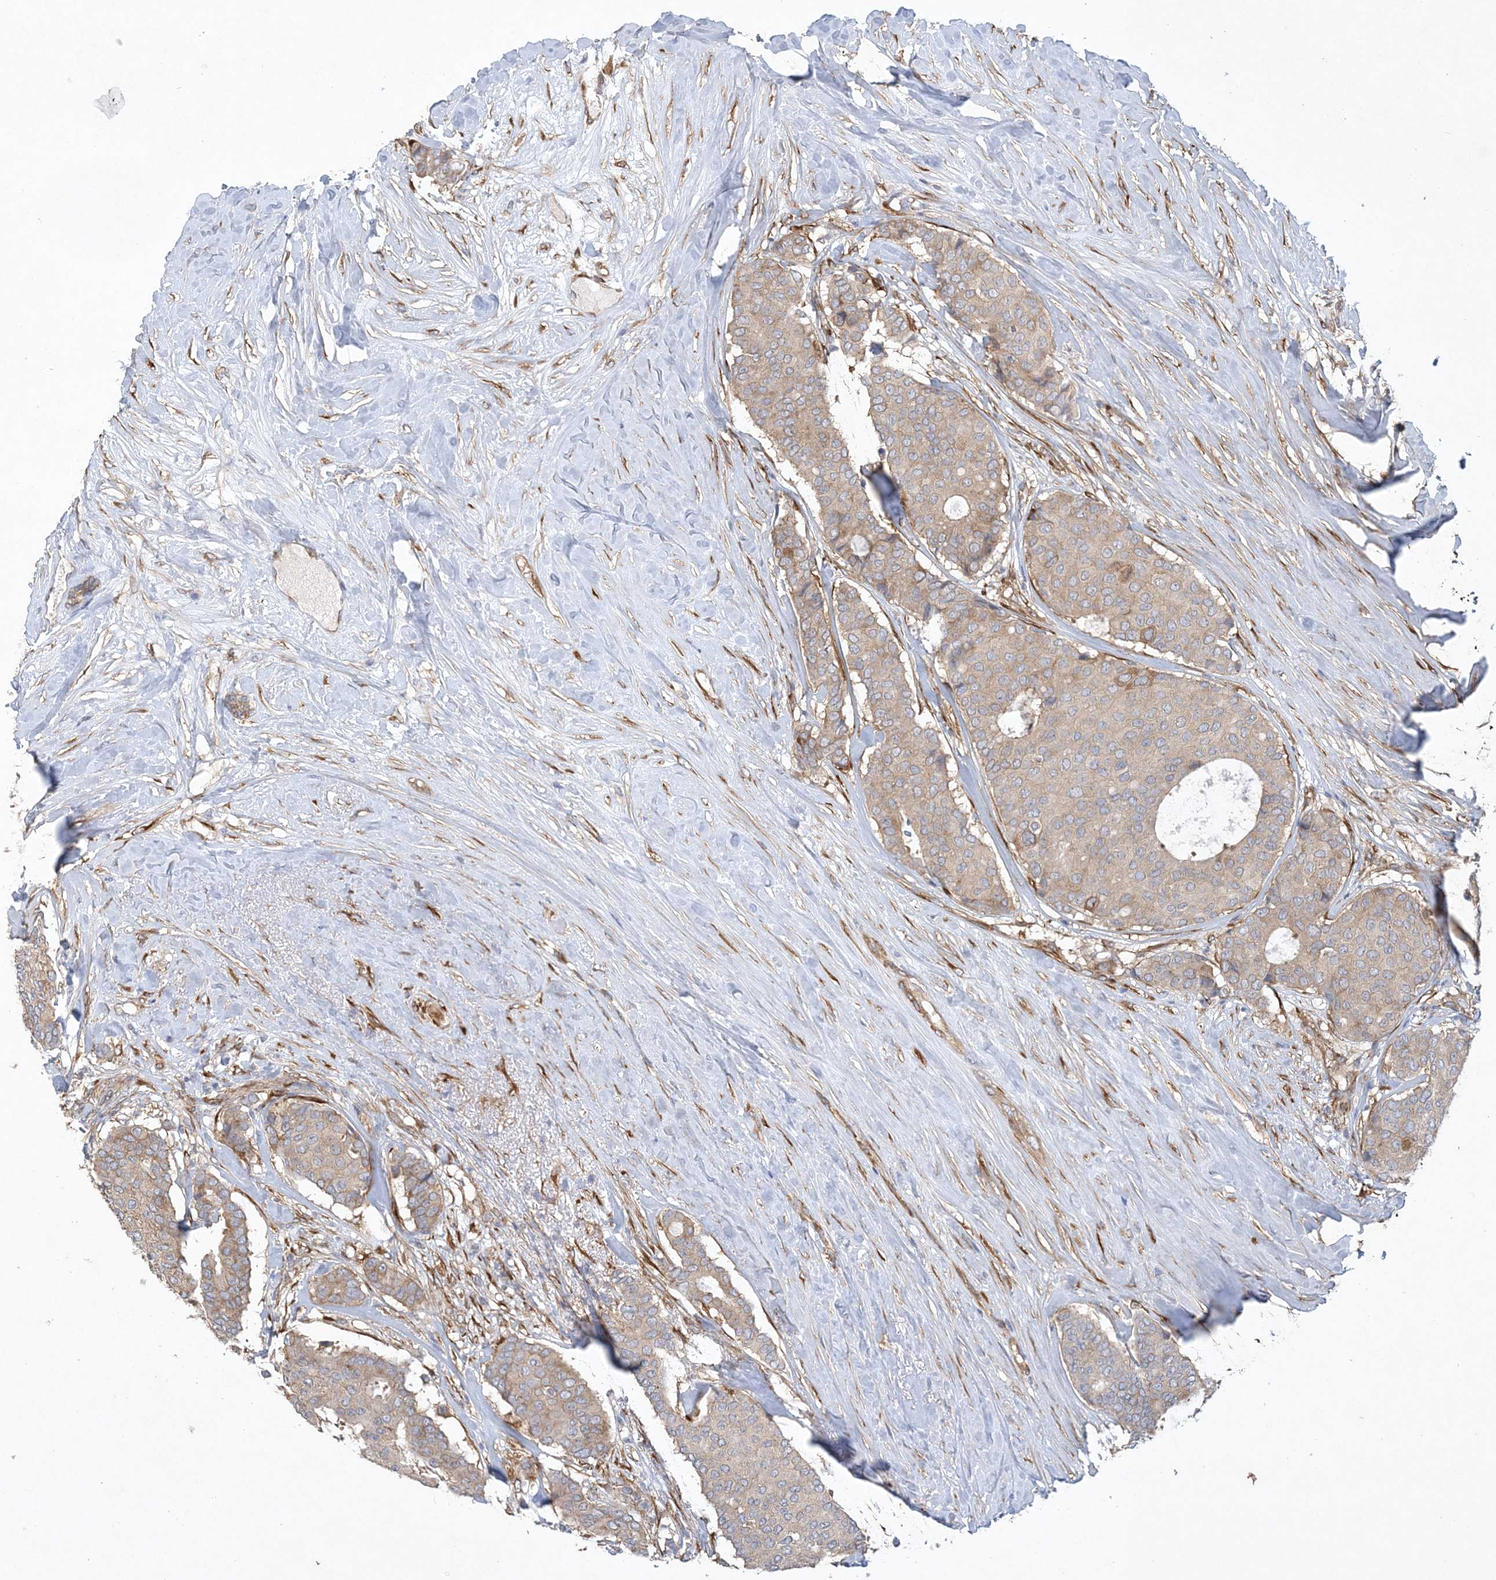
{"staining": {"intensity": "weak", "quantity": "25%-75%", "location": "cytoplasmic/membranous"}, "tissue": "breast cancer", "cell_type": "Tumor cells", "image_type": "cancer", "snomed": [{"axis": "morphology", "description": "Duct carcinoma"}, {"axis": "topography", "description": "Breast"}], "caption": "This micrograph exhibits intraductal carcinoma (breast) stained with immunohistochemistry (IHC) to label a protein in brown. The cytoplasmic/membranous of tumor cells show weak positivity for the protein. Nuclei are counter-stained blue.", "gene": "MAP4K5", "patient": {"sex": "female", "age": 75}}